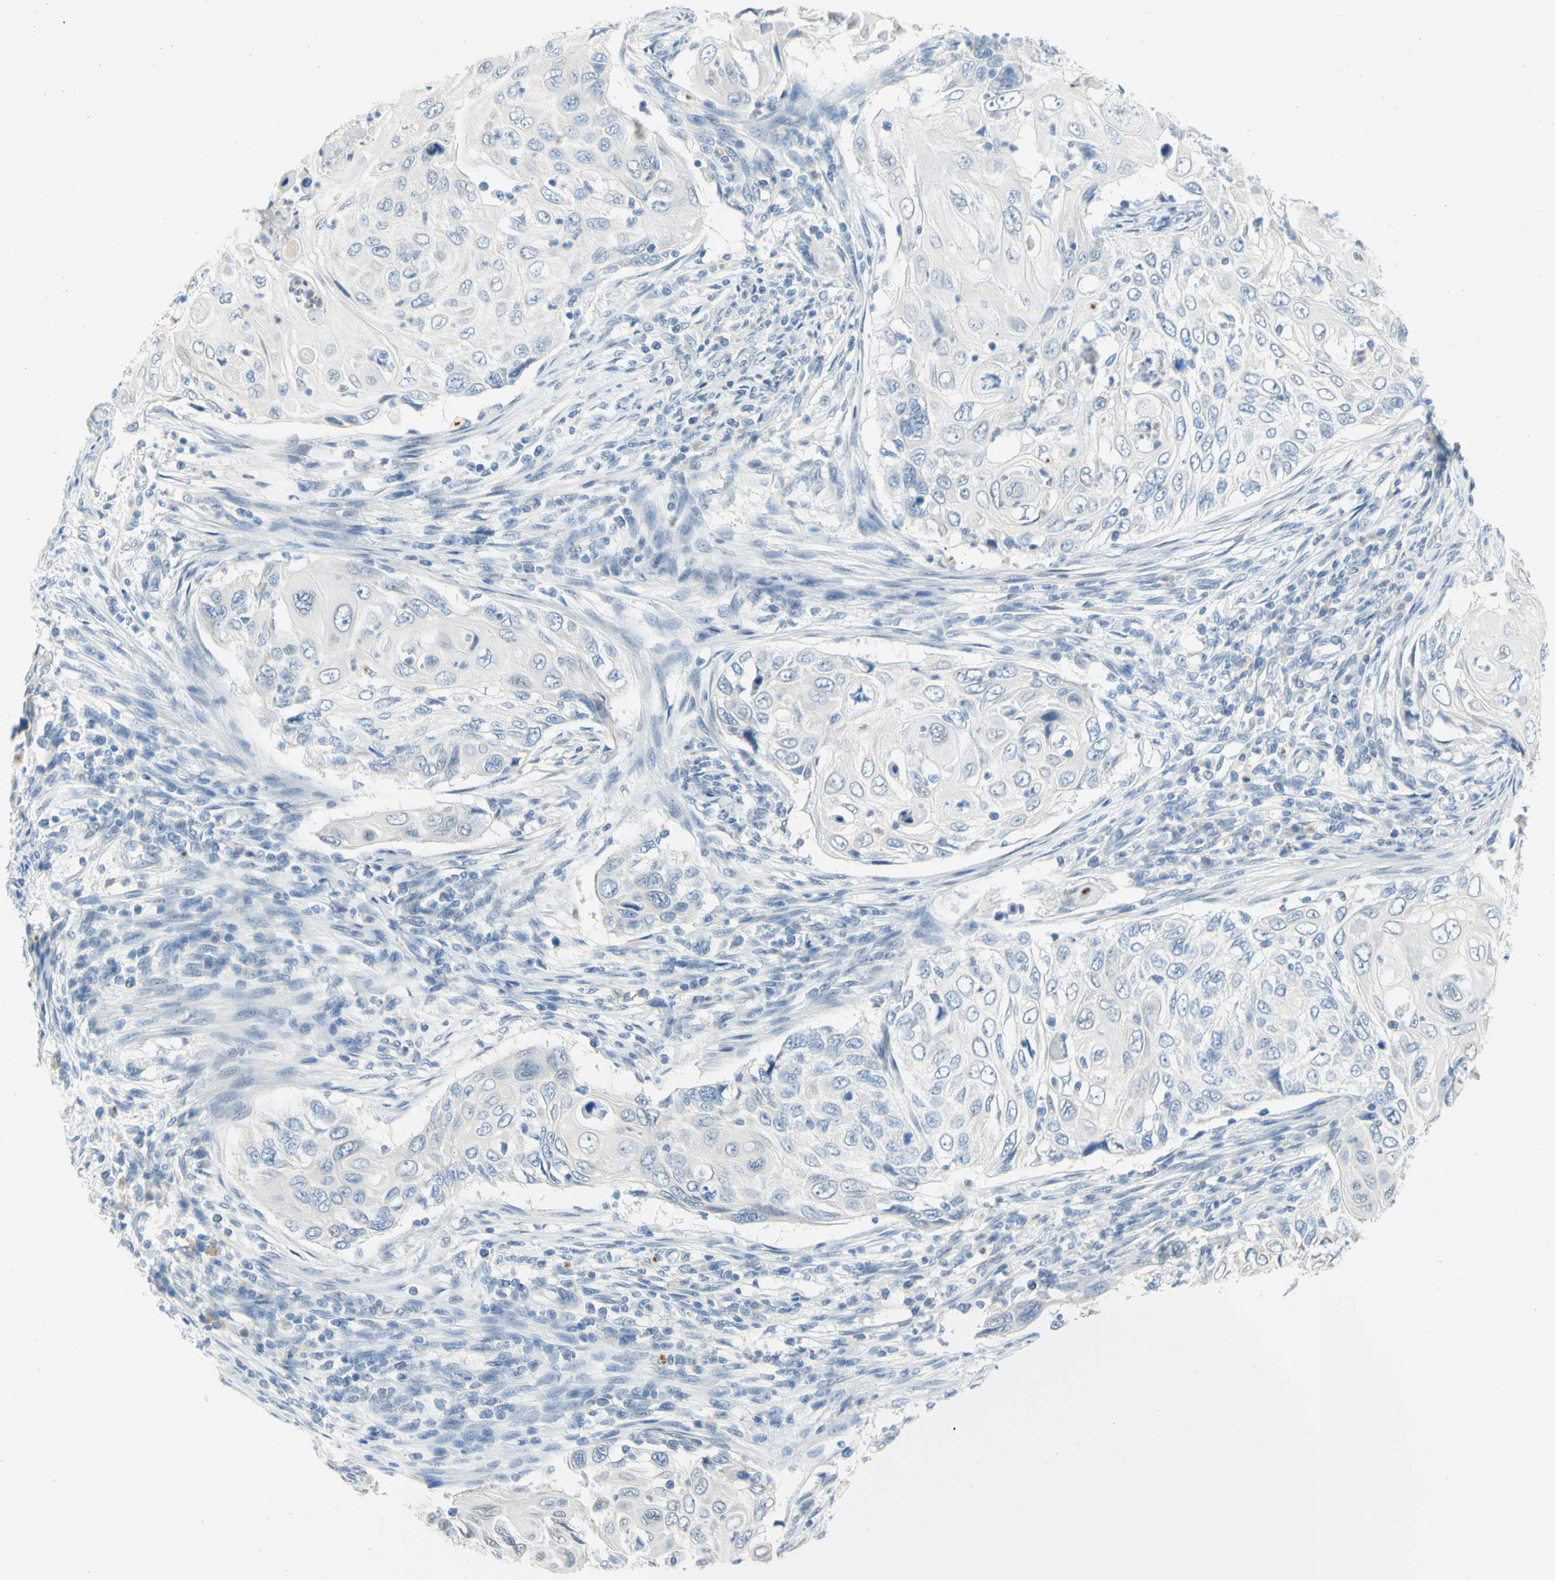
{"staining": {"intensity": "negative", "quantity": "none", "location": "none"}, "tissue": "cervical cancer", "cell_type": "Tumor cells", "image_type": "cancer", "snomed": [{"axis": "morphology", "description": "Squamous cell carcinoma, NOS"}, {"axis": "topography", "description": "Cervix"}], "caption": "Immunohistochemistry (IHC) photomicrograph of cervical cancer (squamous cell carcinoma) stained for a protein (brown), which shows no positivity in tumor cells.", "gene": "DCT", "patient": {"sex": "female", "age": 70}}